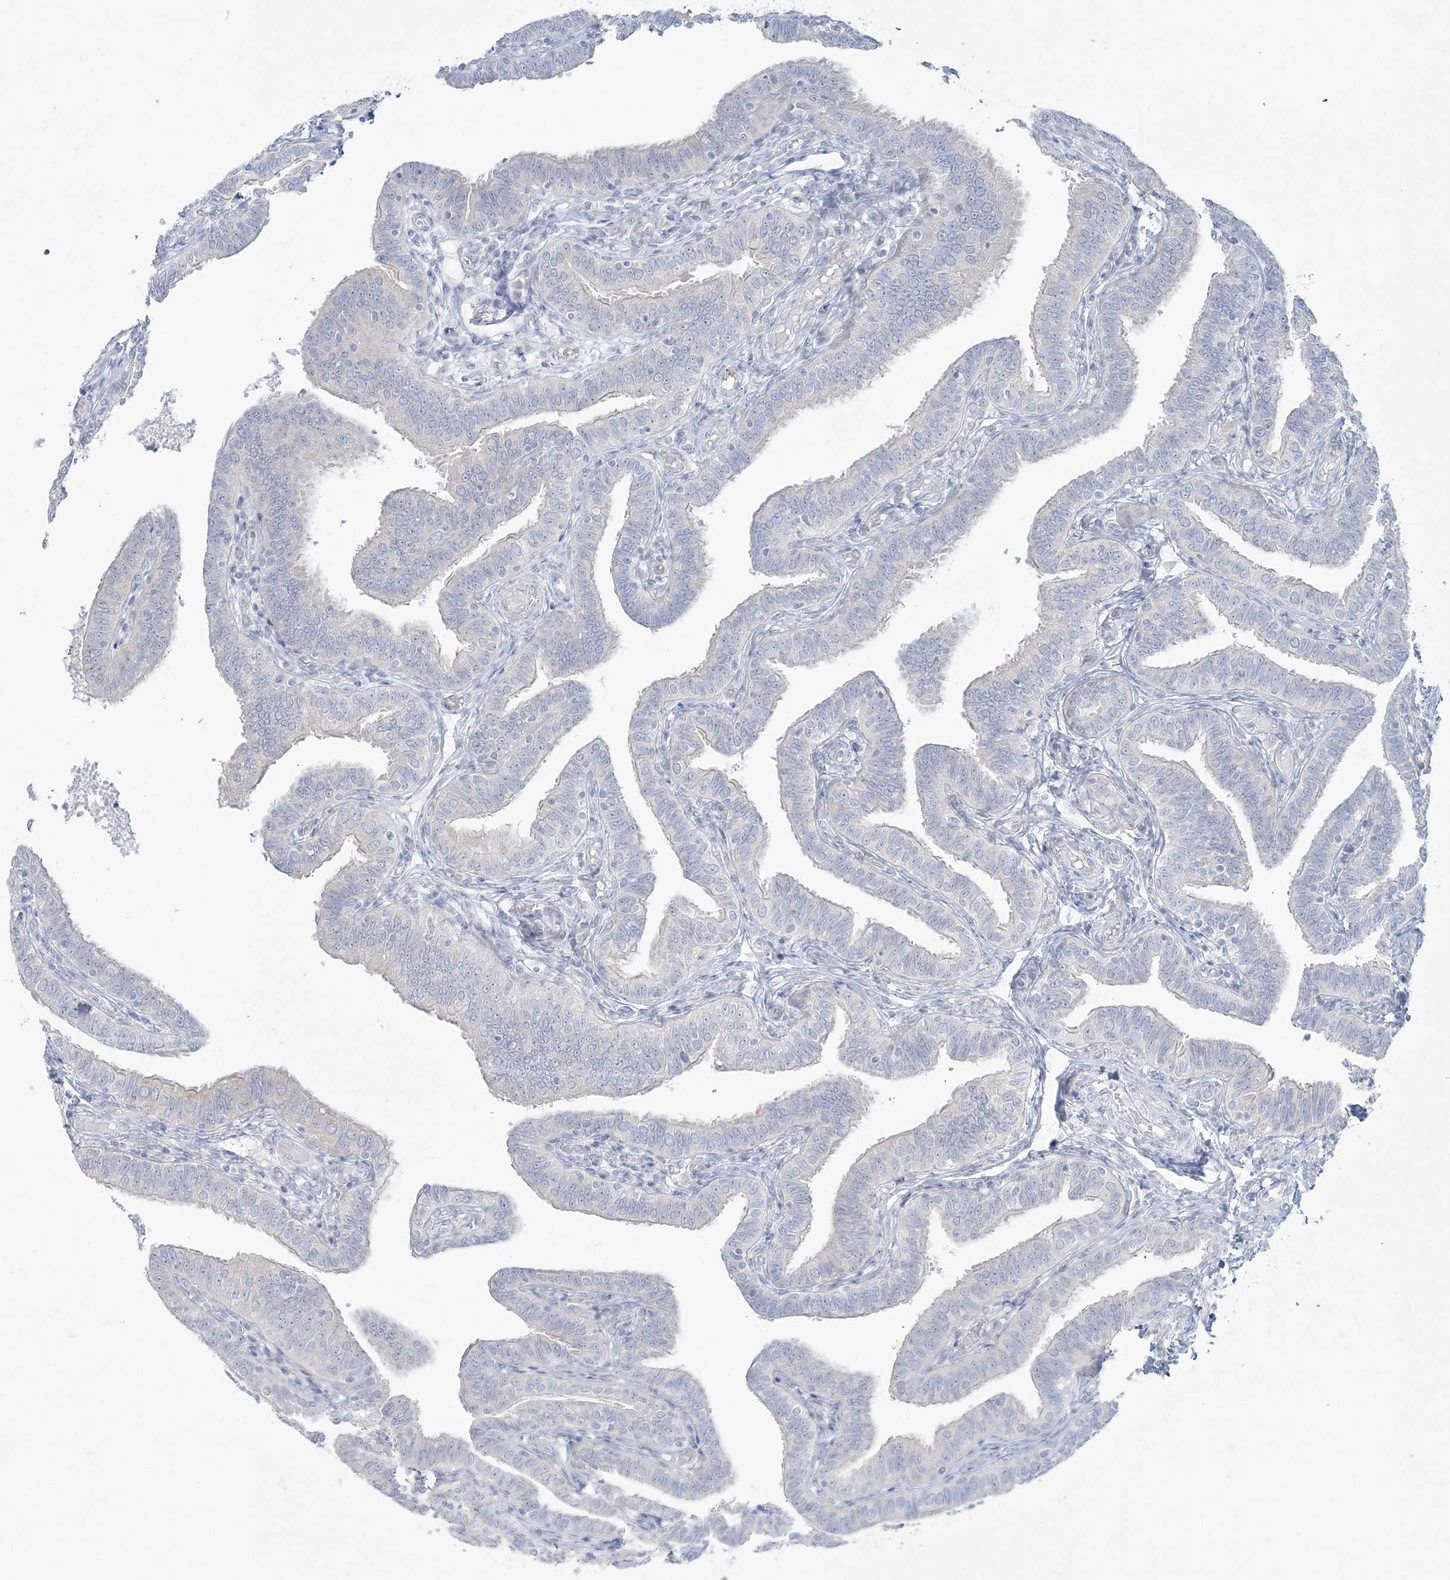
{"staining": {"intensity": "negative", "quantity": "none", "location": "none"}, "tissue": "fallopian tube", "cell_type": "Glandular cells", "image_type": "normal", "snomed": [{"axis": "morphology", "description": "Normal tissue, NOS"}, {"axis": "topography", "description": "Fallopian tube"}], "caption": "This is a photomicrograph of immunohistochemistry (IHC) staining of unremarkable fallopian tube, which shows no positivity in glandular cells.", "gene": "ENSG00000288637", "patient": {"sex": "female", "age": 39}}